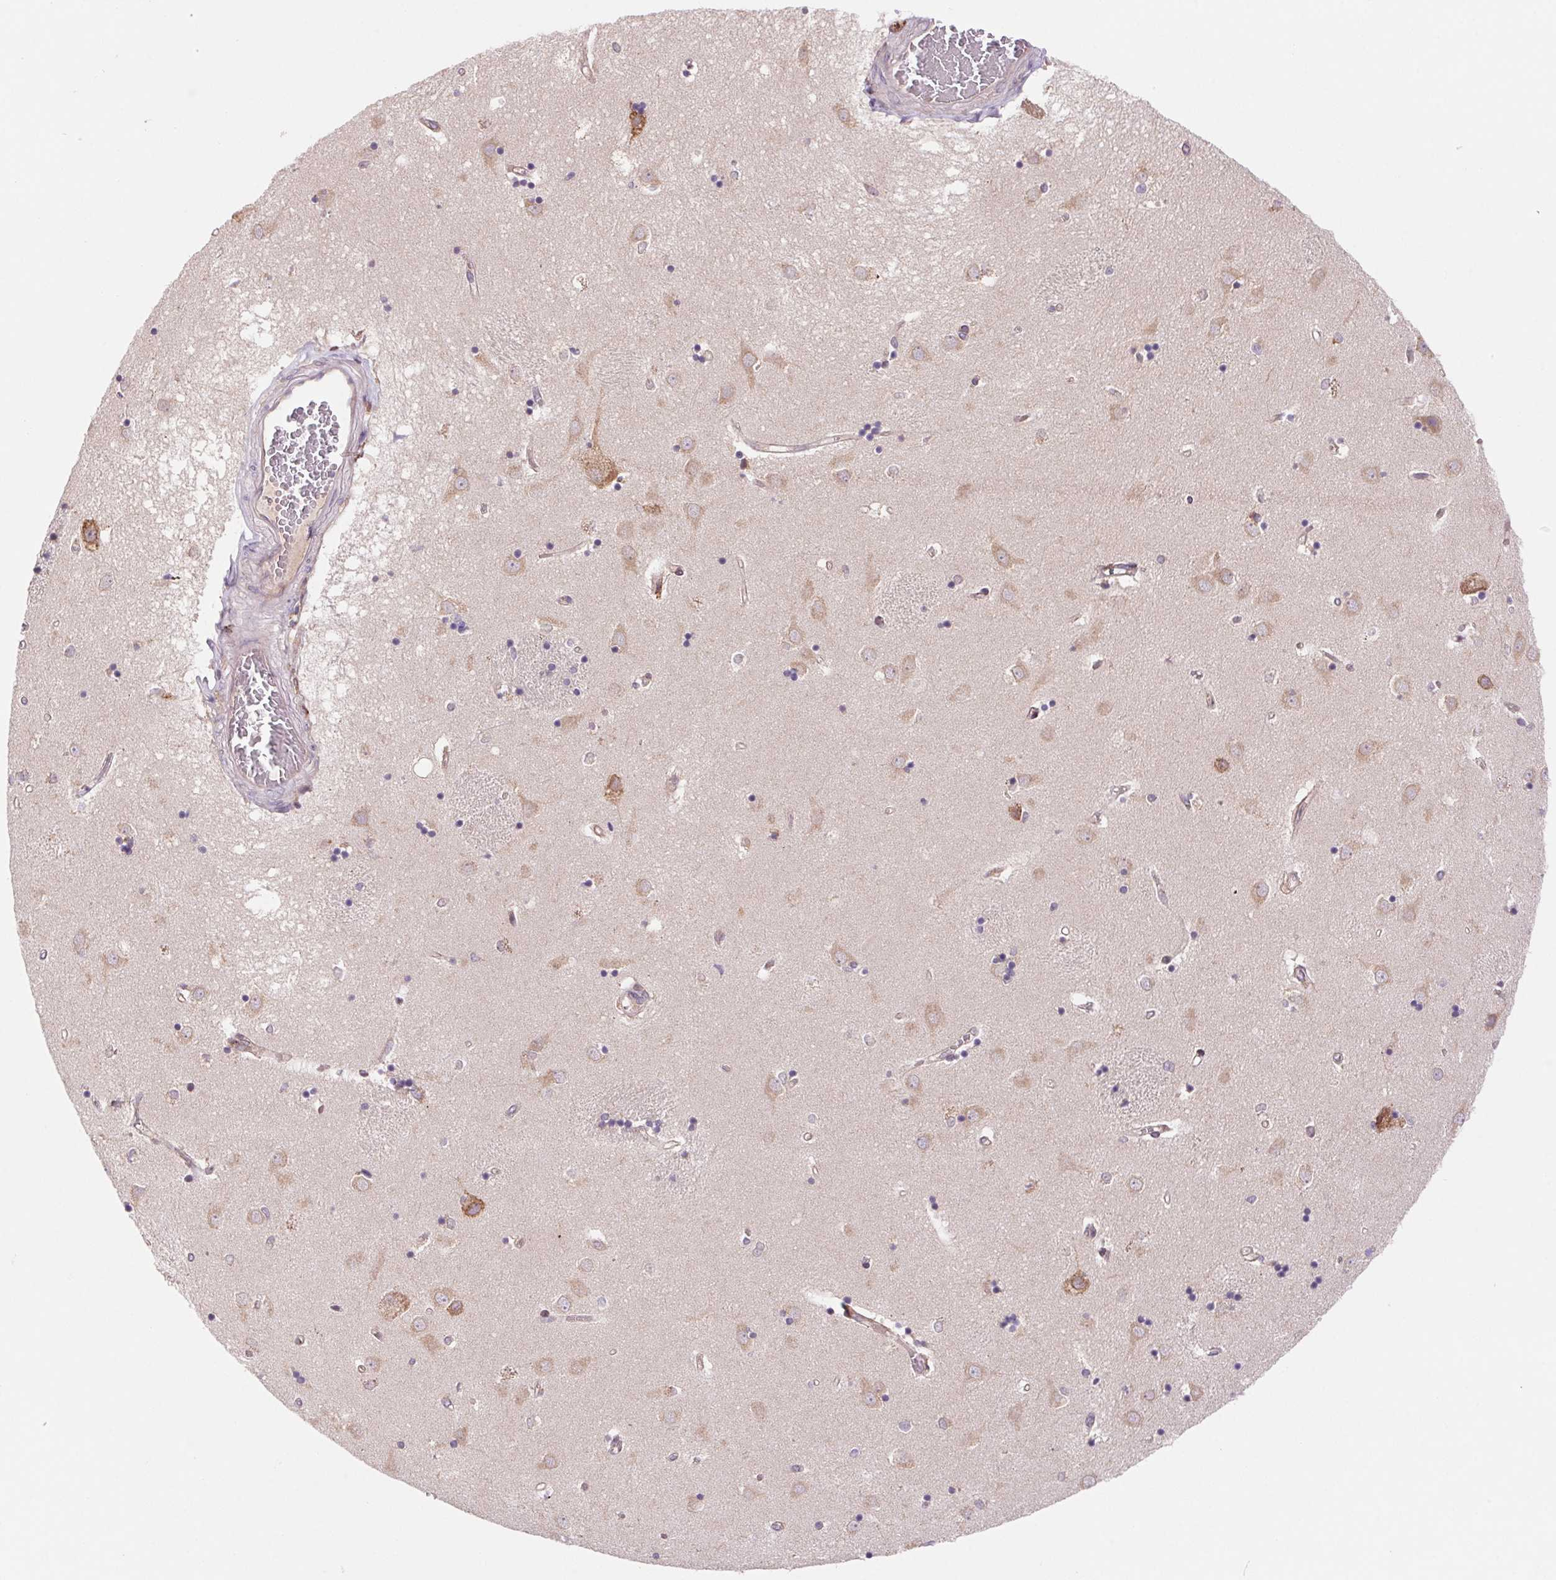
{"staining": {"intensity": "negative", "quantity": "none", "location": "none"}, "tissue": "caudate", "cell_type": "Glial cells", "image_type": "normal", "snomed": [{"axis": "morphology", "description": "Normal tissue, NOS"}, {"axis": "topography", "description": "Lateral ventricle wall"}], "caption": "Glial cells show no significant protein positivity in unremarkable caudate. (Immunohistochemistry, brightfield microscopy, high magnification).", "gene": "KLHL20", "patient": {"sex": "male", "age": 54}}